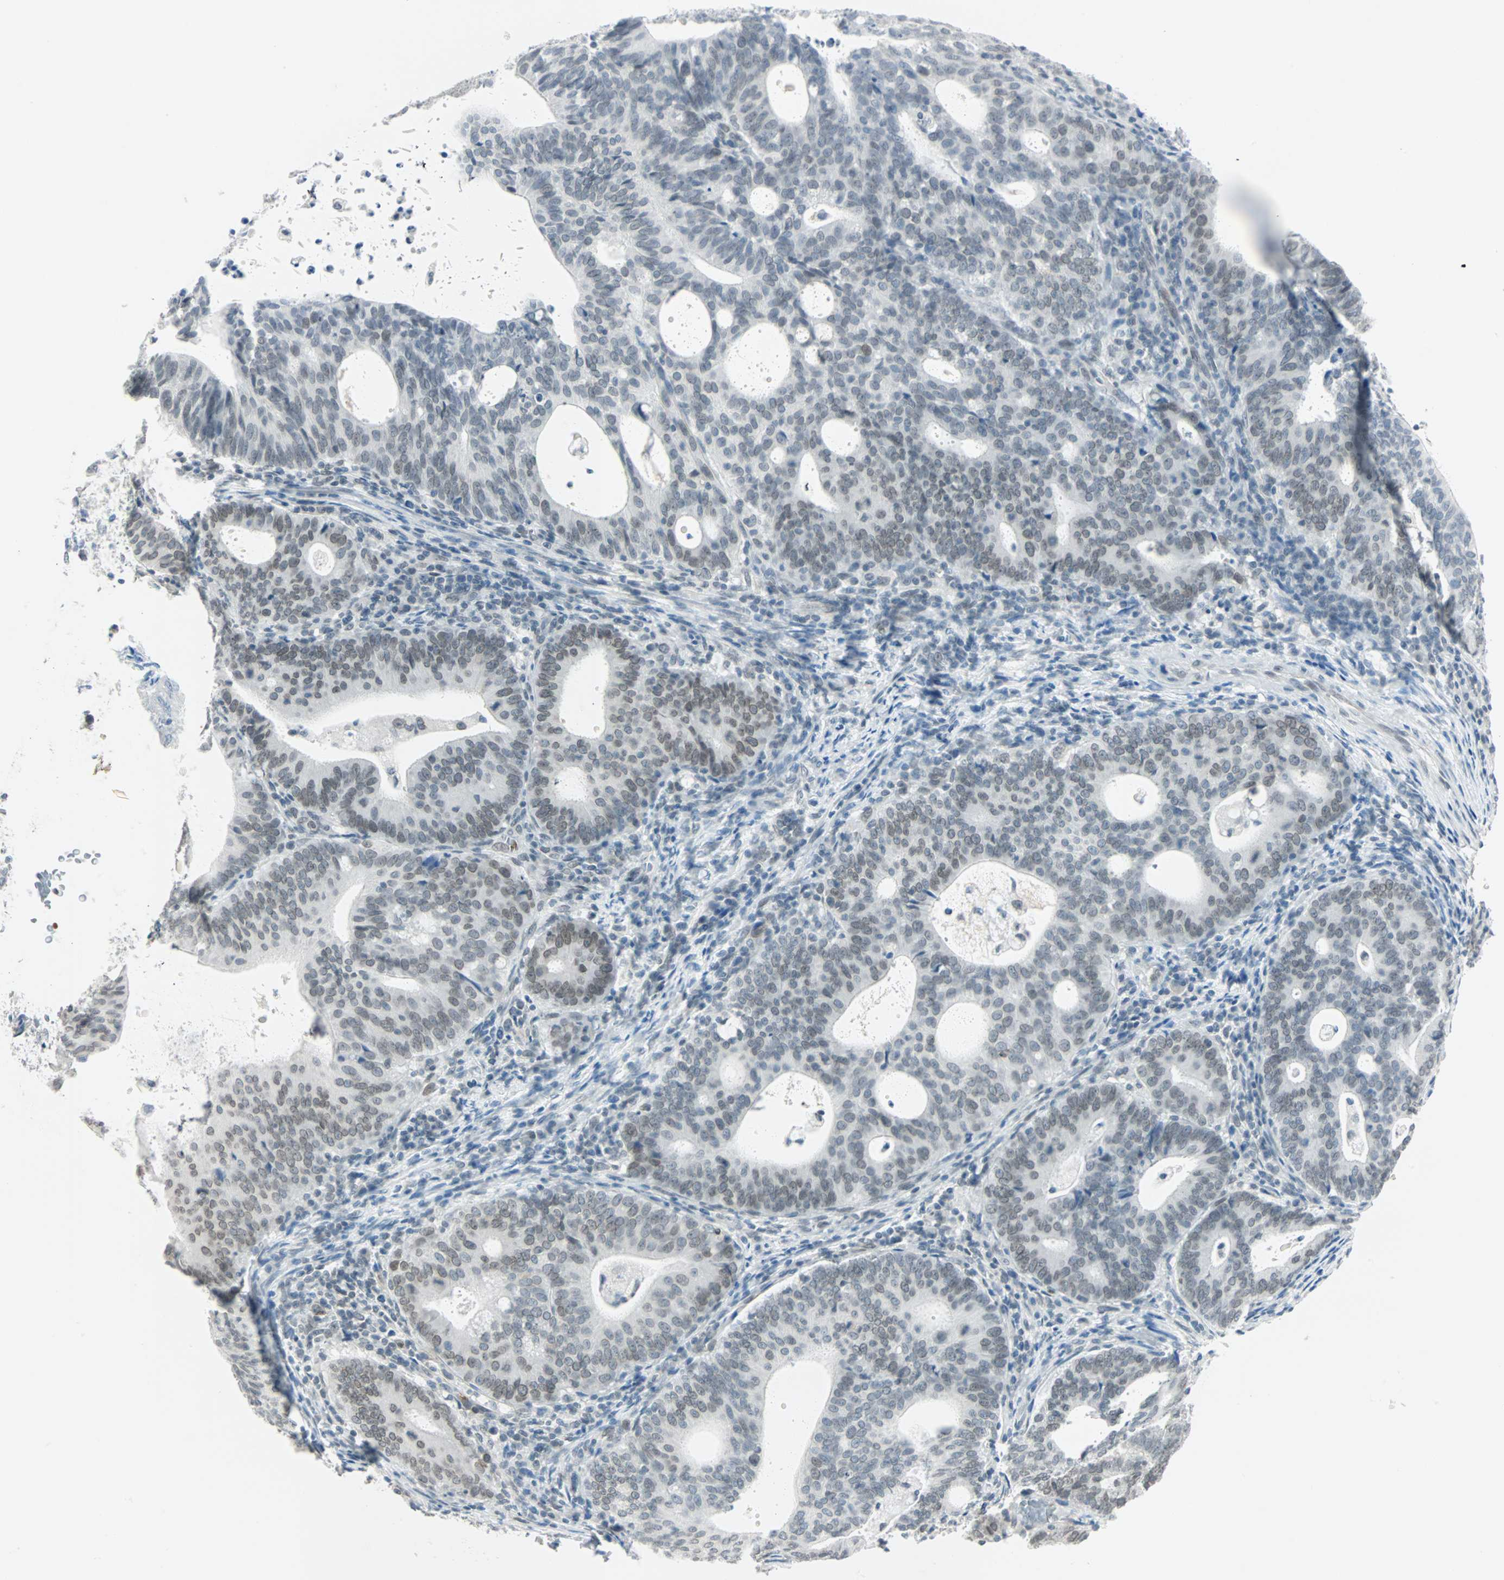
{"staining": {"intensity": "weak", "quantity": "<25%", "location": "nuclear"}, "tissue": "endometrial cancer", "cell_type": "Tumor cells", "image_type": "cancer", "snomed": [{"axis": "morphology", "description": "Adenocarcinoma, NOS"}, {"axis": "topography", "description": "Uterus"}], "caption": "Endometrial adenocarcinoma stained for a protein using IHC displays no expression tumor cells.", "gene": "BCAN", "patient": {"sex": "female", "age": 83}}